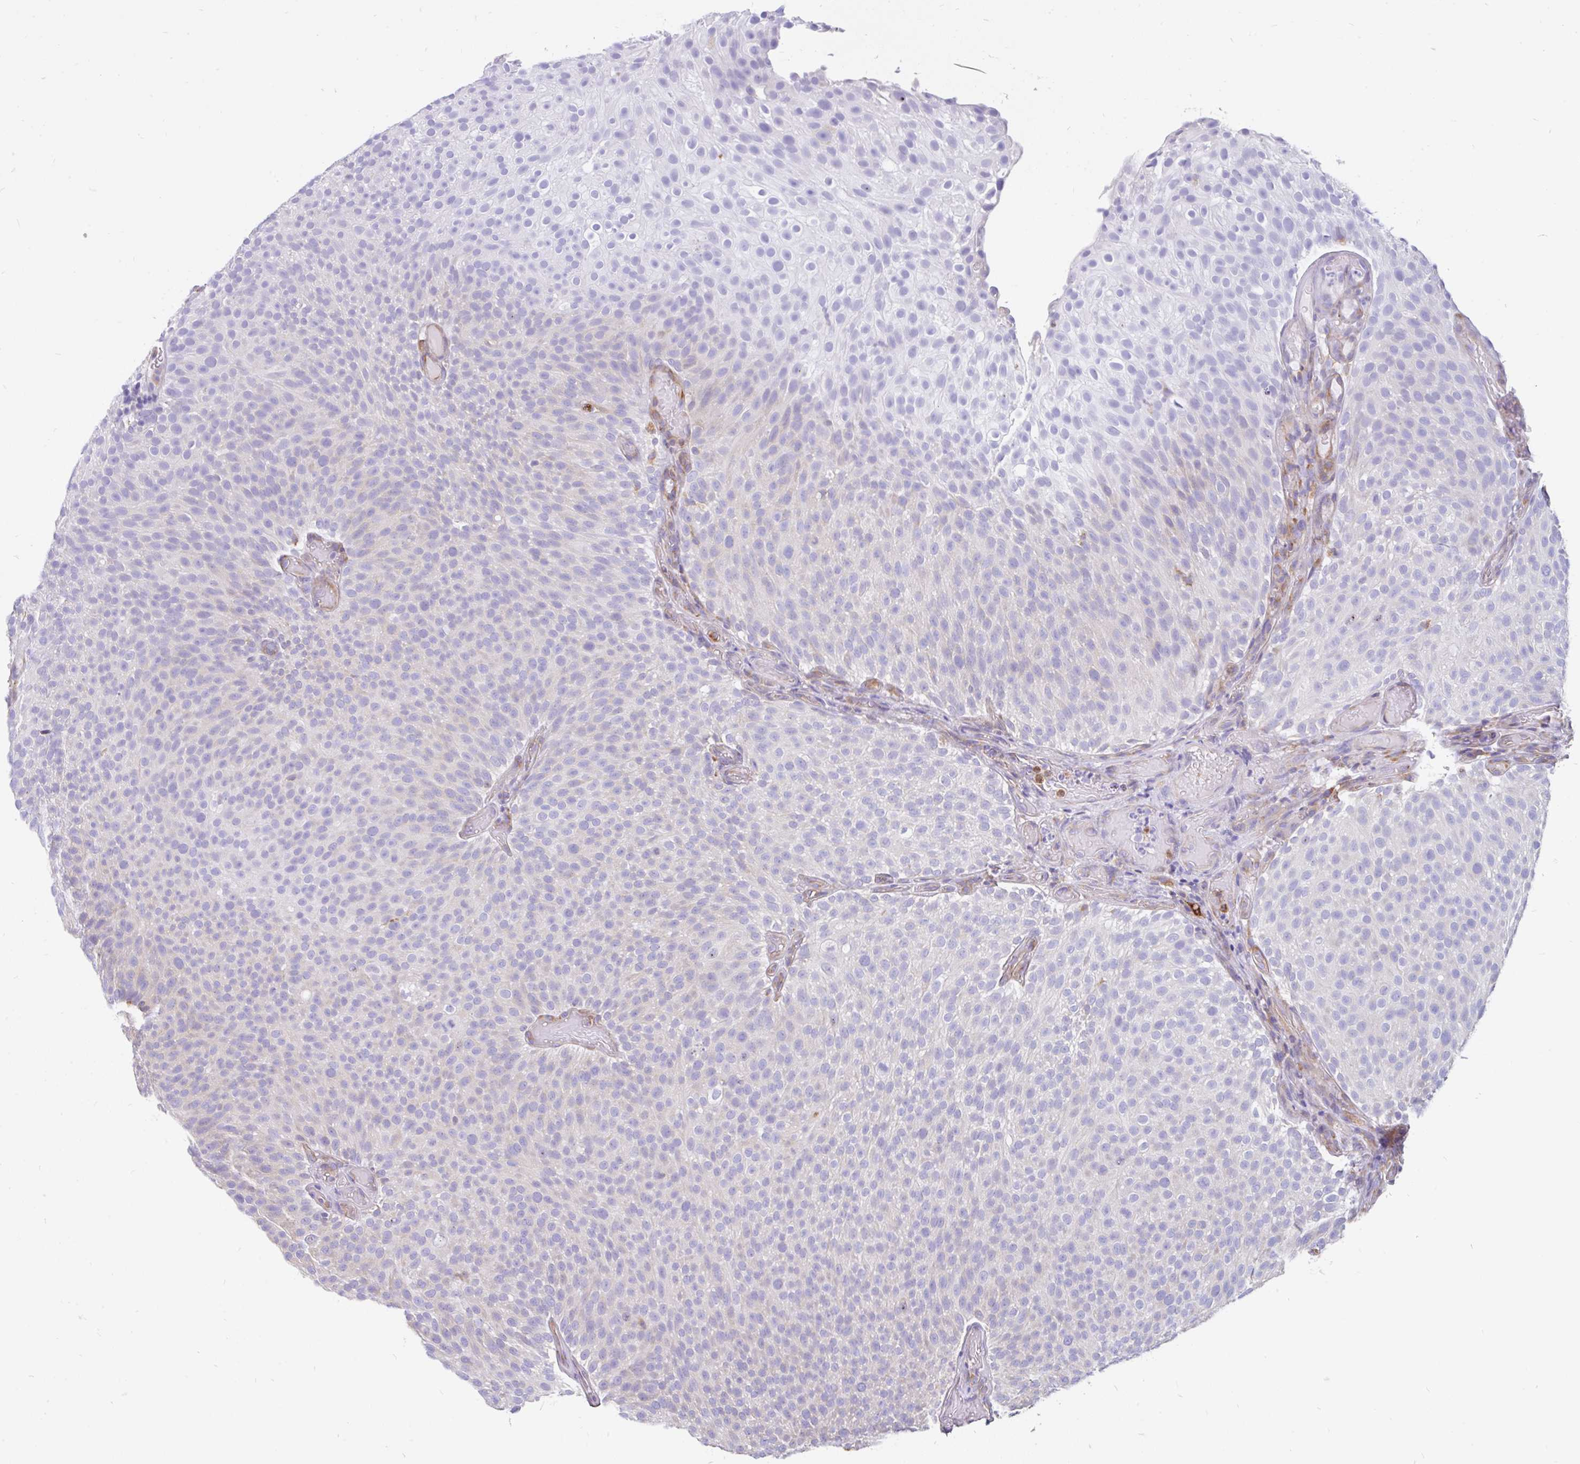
{"staining": {"intensity": "negative", "quantity": "none", "location": "none"}, "tissue": "urothelial cancer", "cell_type": "Tumor cells", "image_type": "cancer", "snomed": [{"axis": "morphology", "description": "Urothelial carcinoma, Low grade"}, {"axis": "topography", "description": "Urinary bladder"}], "caption": "Immunohistochemistry of human urothelial cancer exhibits no positivity in tumor cells.", "gene": "EML5", "patient": {"sex": "male", "age": 78}}